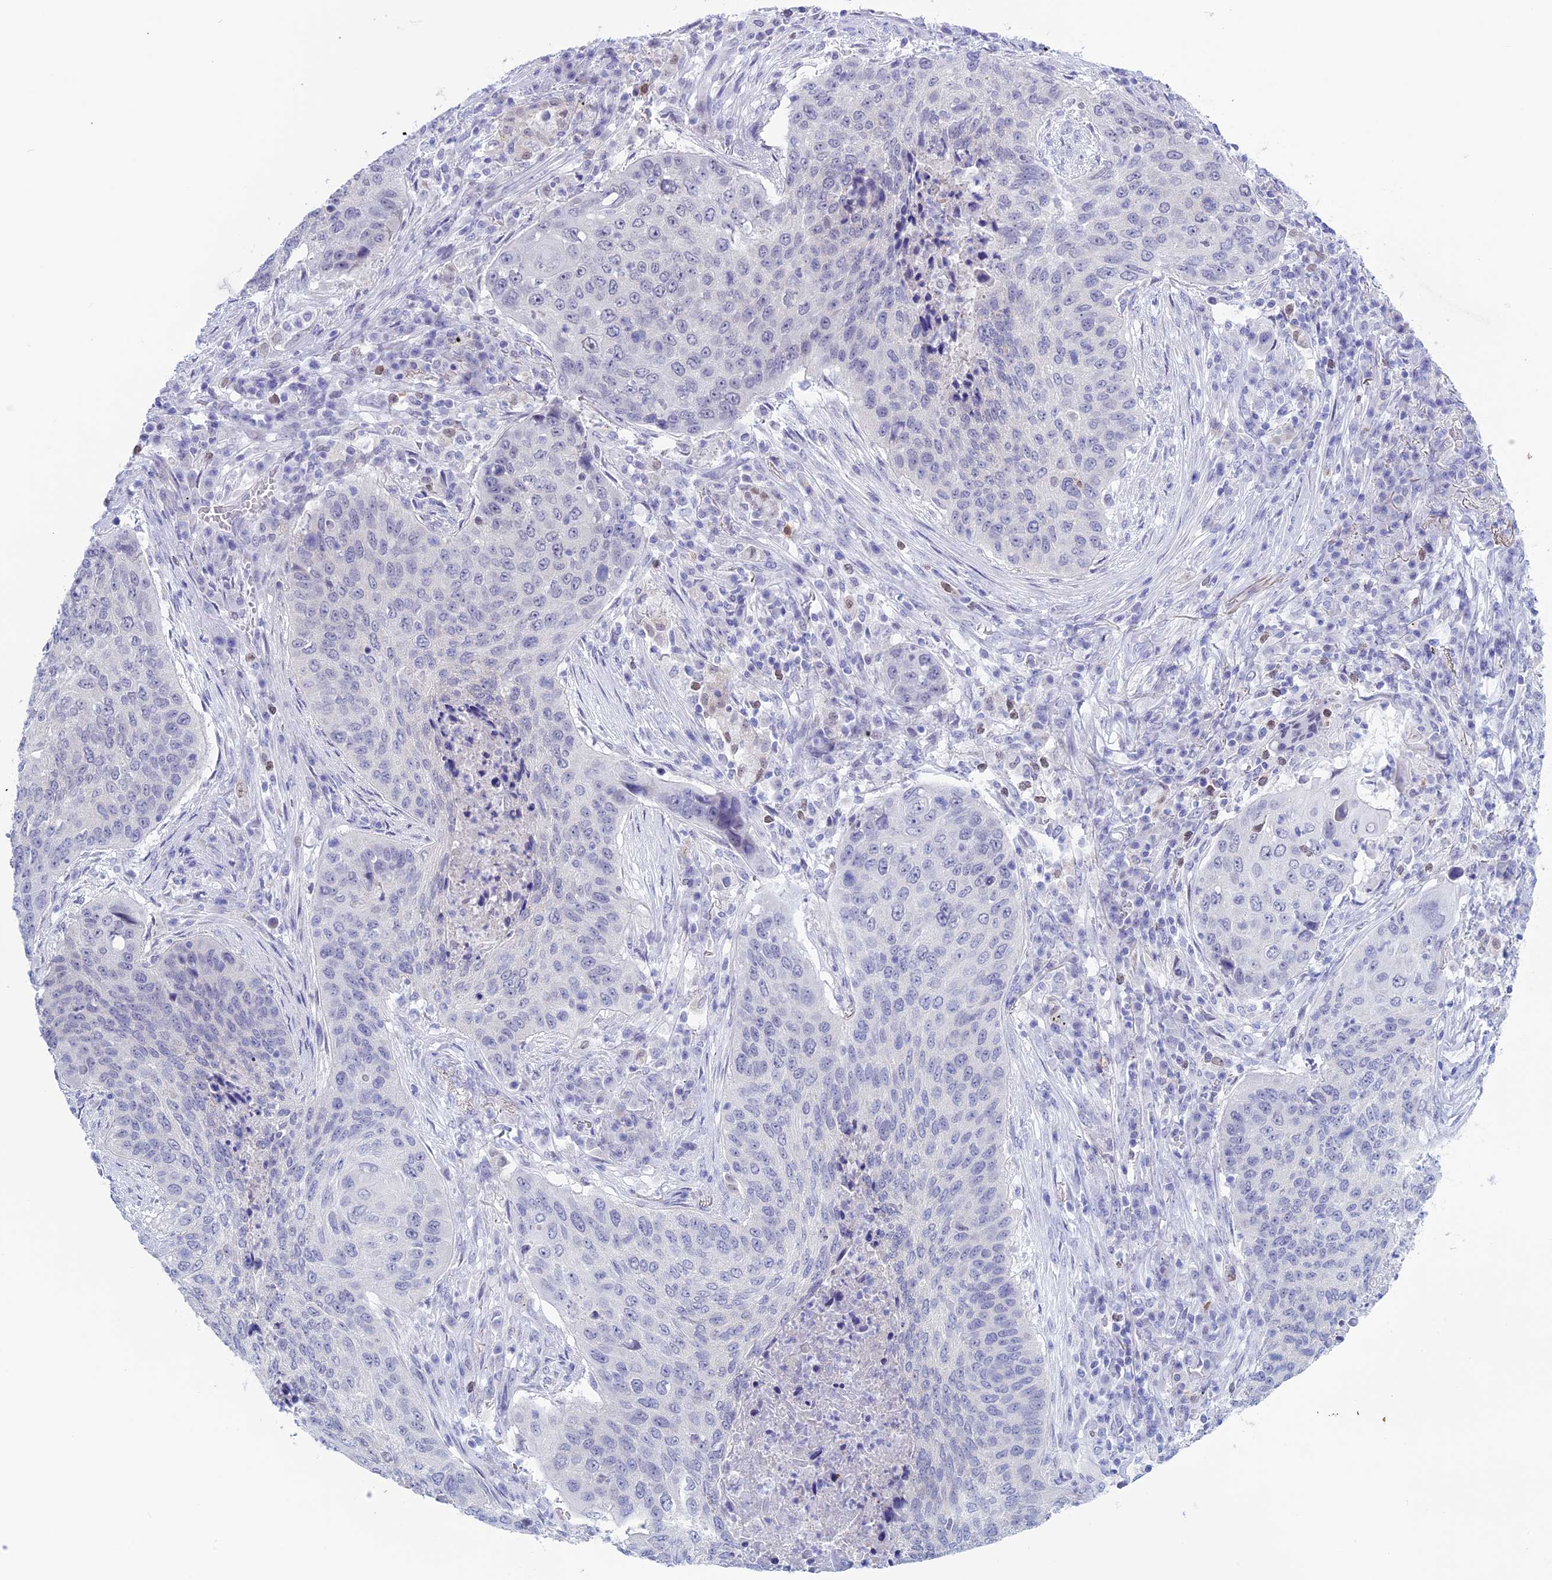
{"staining": {"intensity": "negative", "quantity": "none", "location": "none"}, "tissue": "lung cancer", "cell_type": "Tumor cells", "image_type": "cancer", "snomed": [{"axis": "morphology", "description": "Squamous cell carcinoma, NOS"}, {"axis": "topography", "description": "Lung"}], "caption": "Tumor cells are negative for protein expression in human lung cancer. (Immunohistochemistry, brightfield microscopy, high magnification).", "gene": "LHFPL2", "patient": {"sex": "female", "age": 63}}